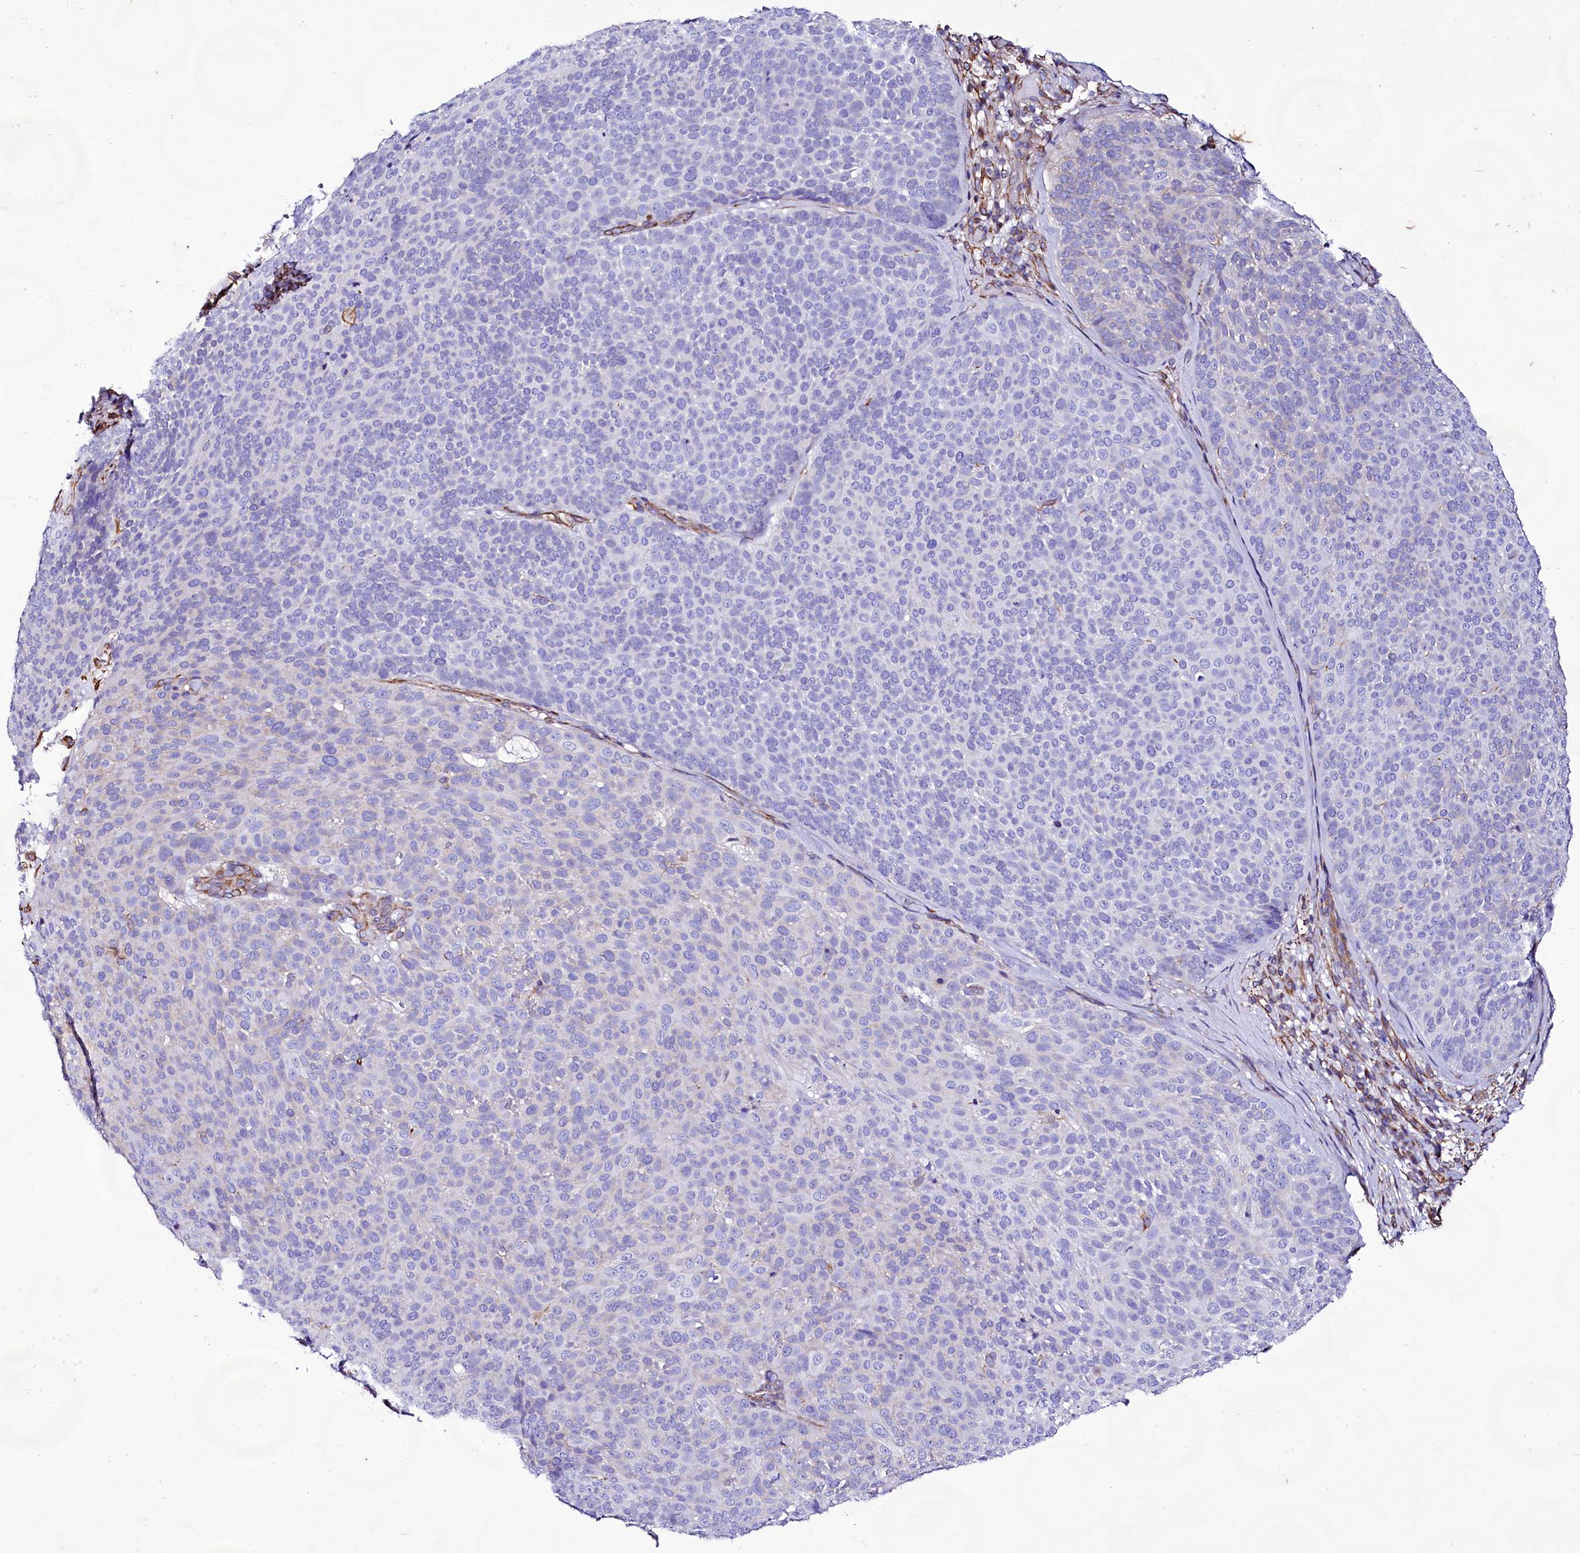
{"staining": {"intensity": "negative", "quantity": "none", "location": "none"}, "tissue": "skin cancer", "cell_type": "Tumor cells", "image_type": "cancer", "snomed": [{"axis": "morphology", "description": "Basal cell carcinoma"}, {"axis": "topography", "description": "Skin"}], "caption": "This is a photomicrograph of immunohistochemistry staining of skin cancer (basal cell carcinoma), which shows no expression in tumor cells. The staining was performed using DAB (3,3'-diaminobenzidine) to visualize the protein expression in brown, while the nuclei were stained in blue with hematoxylin (Magnification: 20x).", "gene": "CD99", "patient": {"sex": "male", "age": 85}}